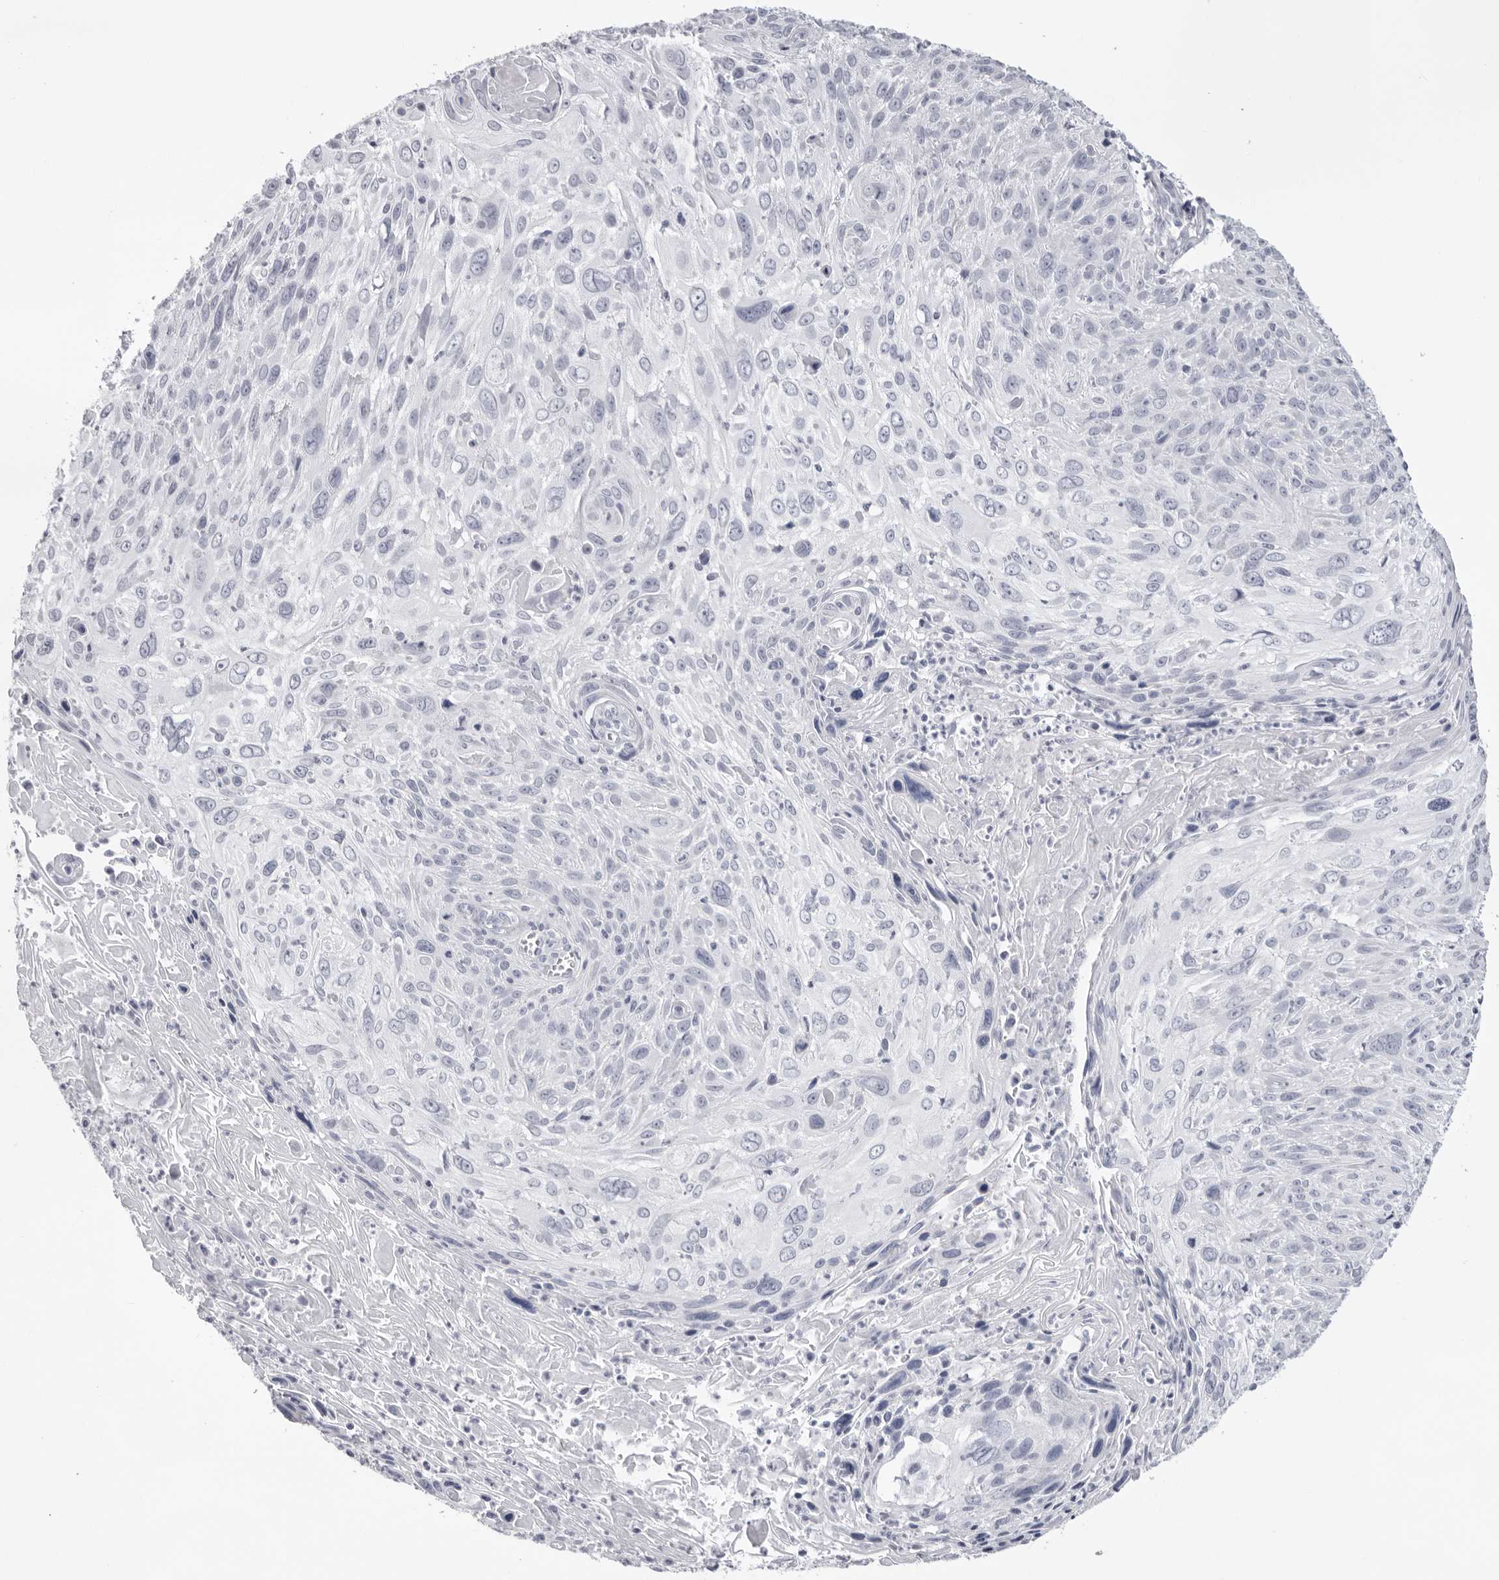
{"staining": {"intensity": "negative", "quantity": "none", "location": "none"}, "tissue": "cervical cancer", "cell_type": "Tumor cells", "image_type": "cancer", "snomed": [{"axis": "morphology", "description": "Squamous cell carcinoma, NOS"}, {"axis": "topography", "description": "Cervix"}], "caption": "Protein analysis of cervical squamous cell carcinoma shows no significant staining in tumor cells.", "gene": "INSL3", "patient": {"sex": "female", "age": 51}}